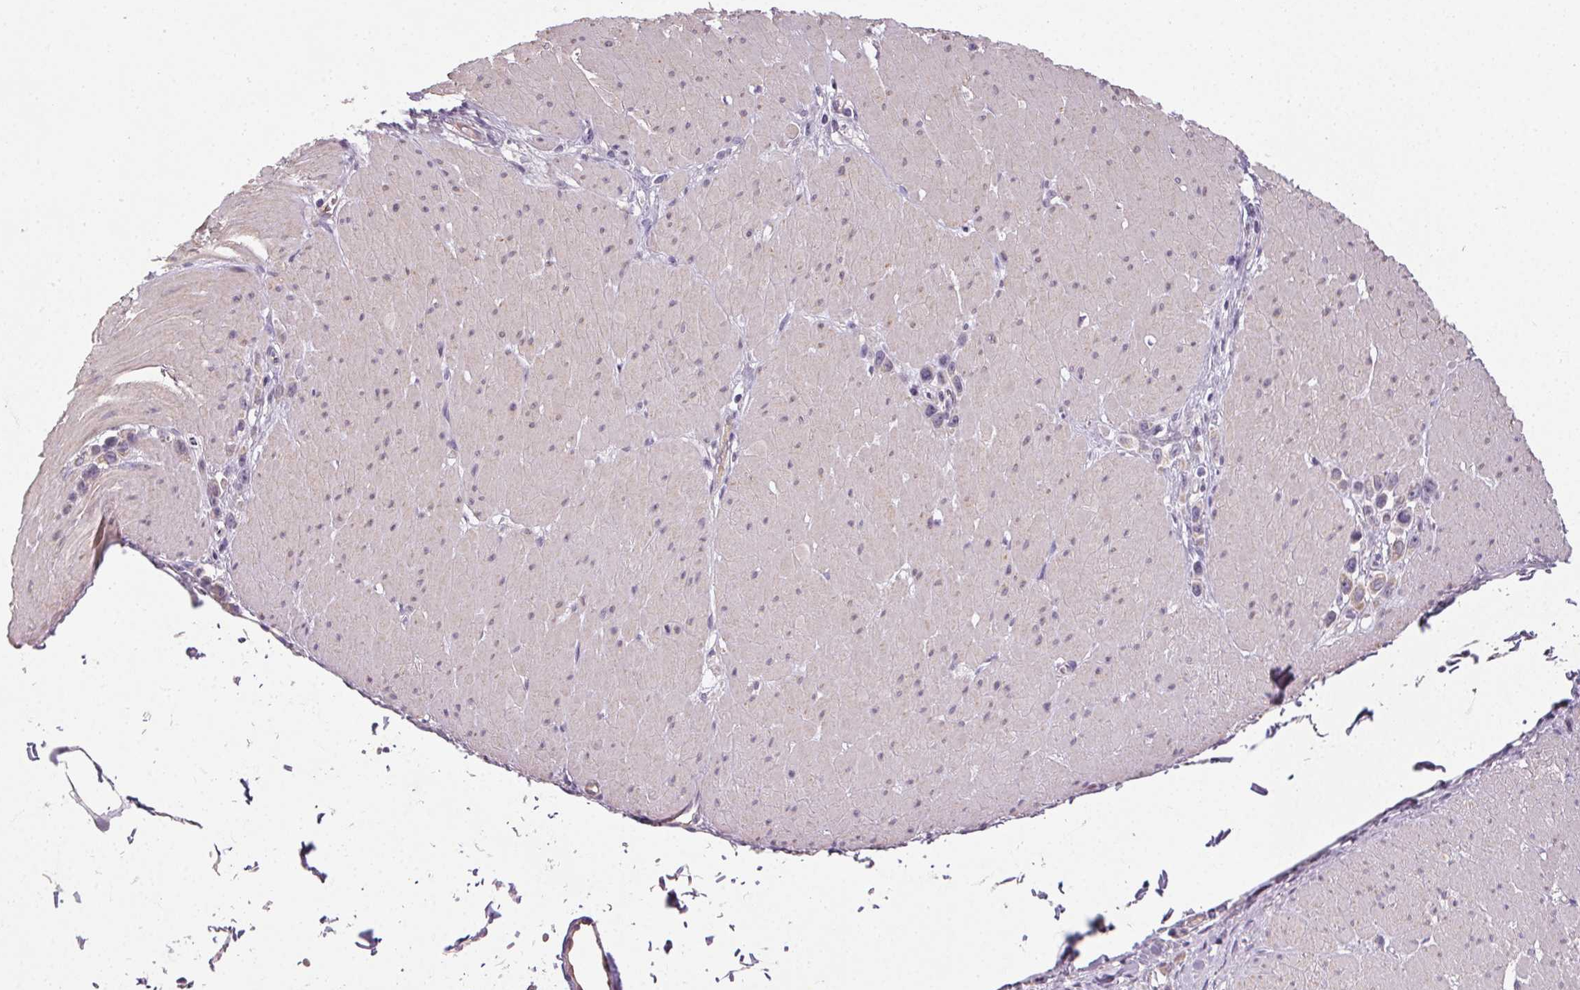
{"staining": {"intensity": "weak", "quantity": "<25%", "location": "cytoplasmic/membranous"}, "tissue": "stomach cancer", "cell_type": "Tumor cells", "image_type": "cancer", "snomed": [{"axis": "morphology", "description": "Adenocarcinoma, NOS"}, {"axis": "topography", "description": "Stomach"}], "caption": "An immunohistochemistry photomicrograph of stomach cancer is shown. There is no staining in tumor cells of stomach cancer.", "gene": "SMYD1", "patient": {"sex": "male", "age": 47}}